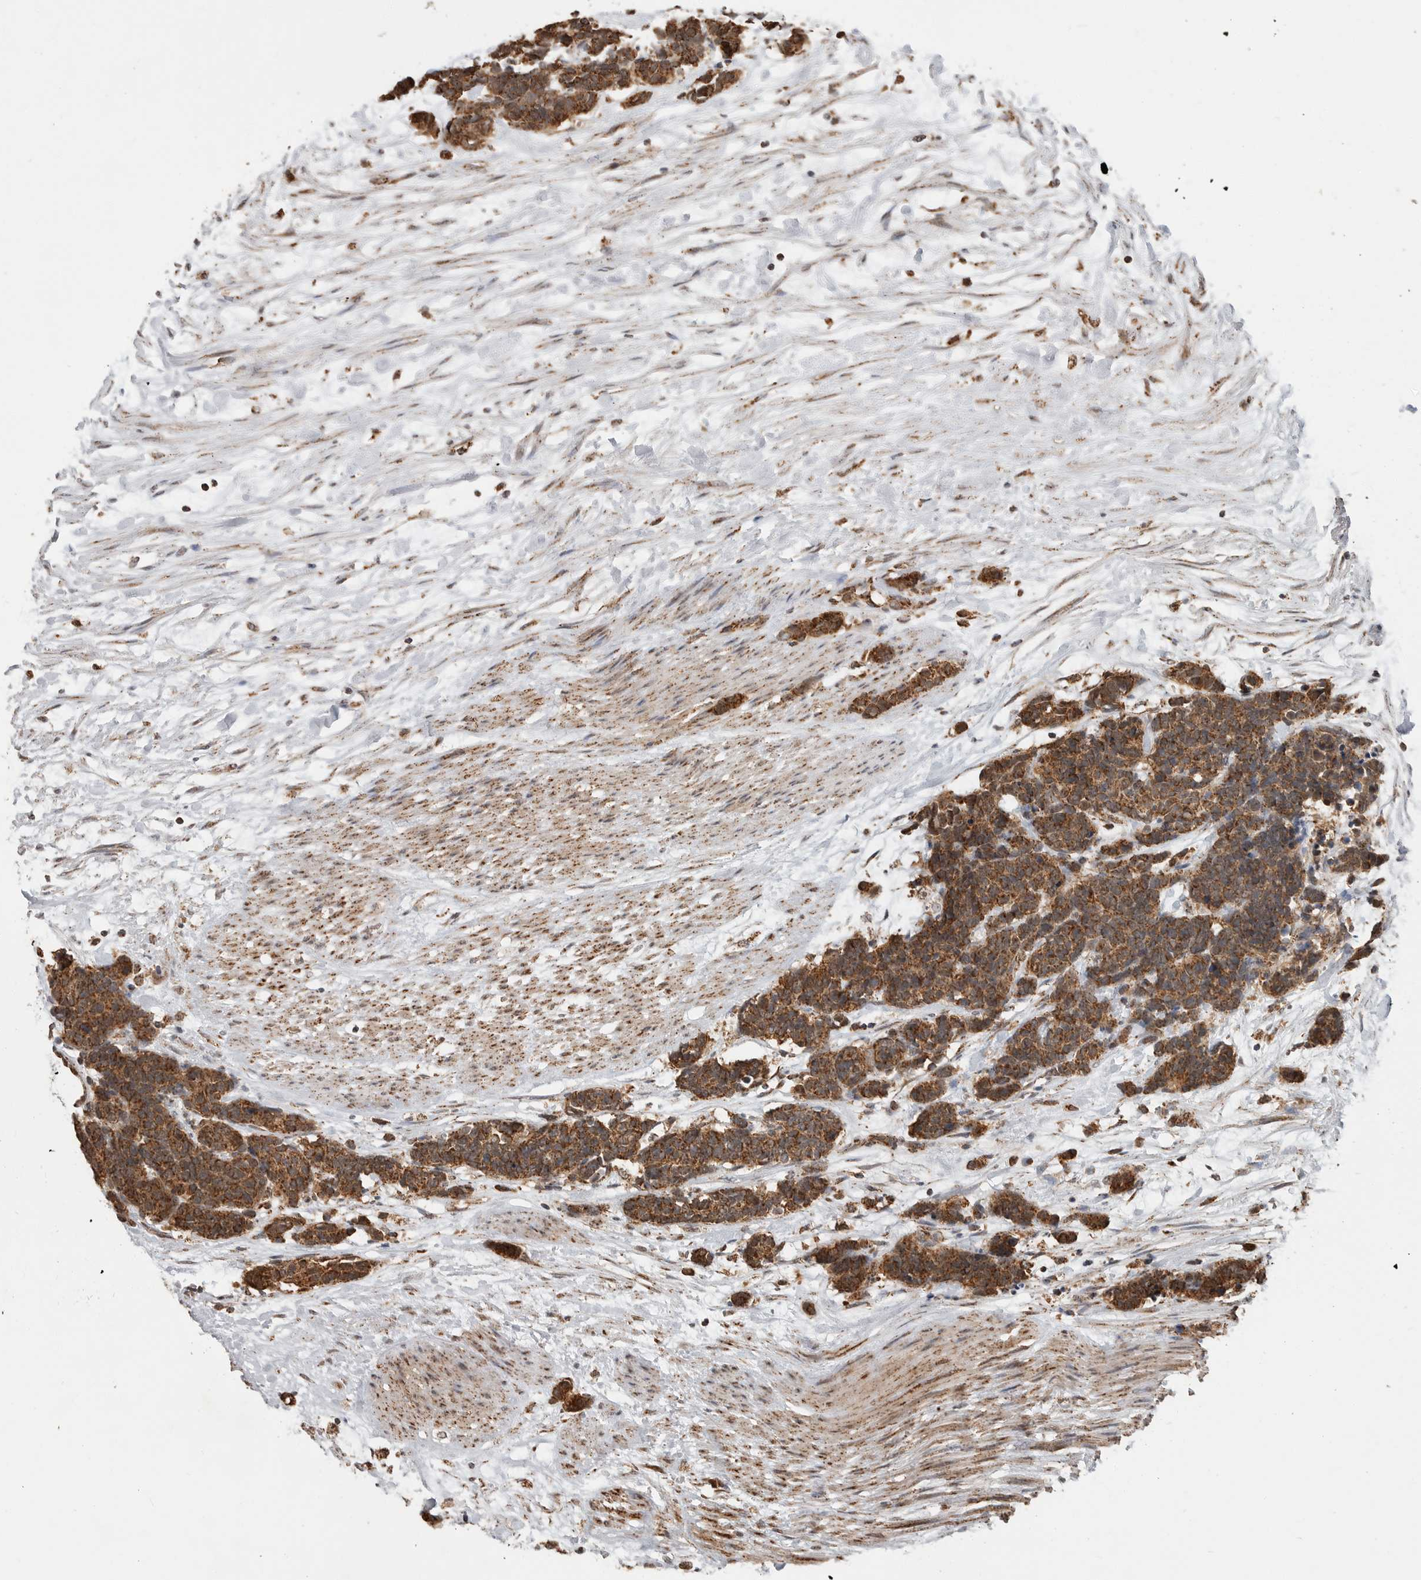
{"staining": {"intensity": "strong", "quantity": ">75%", "location": "cytoplasmic/membranous"}, "tissue": "carcinoid", "cell_type": "Tumor cells", "image_type": "cancer", "snomed": [{"axis": "morphology", "description": "Carcinoma, NOS"}, {"axis": "morphology", "description": "Carcinoid, malignant, NOS"}, {"axis": "topography", "description": "Urinary bladder"}], "caption": "Tumor cells display high levels of strong cytoplasmic/membranous staining in approximately >75% of cells in human carcinoid. (DAB (3,3'-diaminobenzidine) IHC with brightfield microscopy, high magnification).", "gene": "GCNT2", "patient": {"sex": "male", "age": 57}}